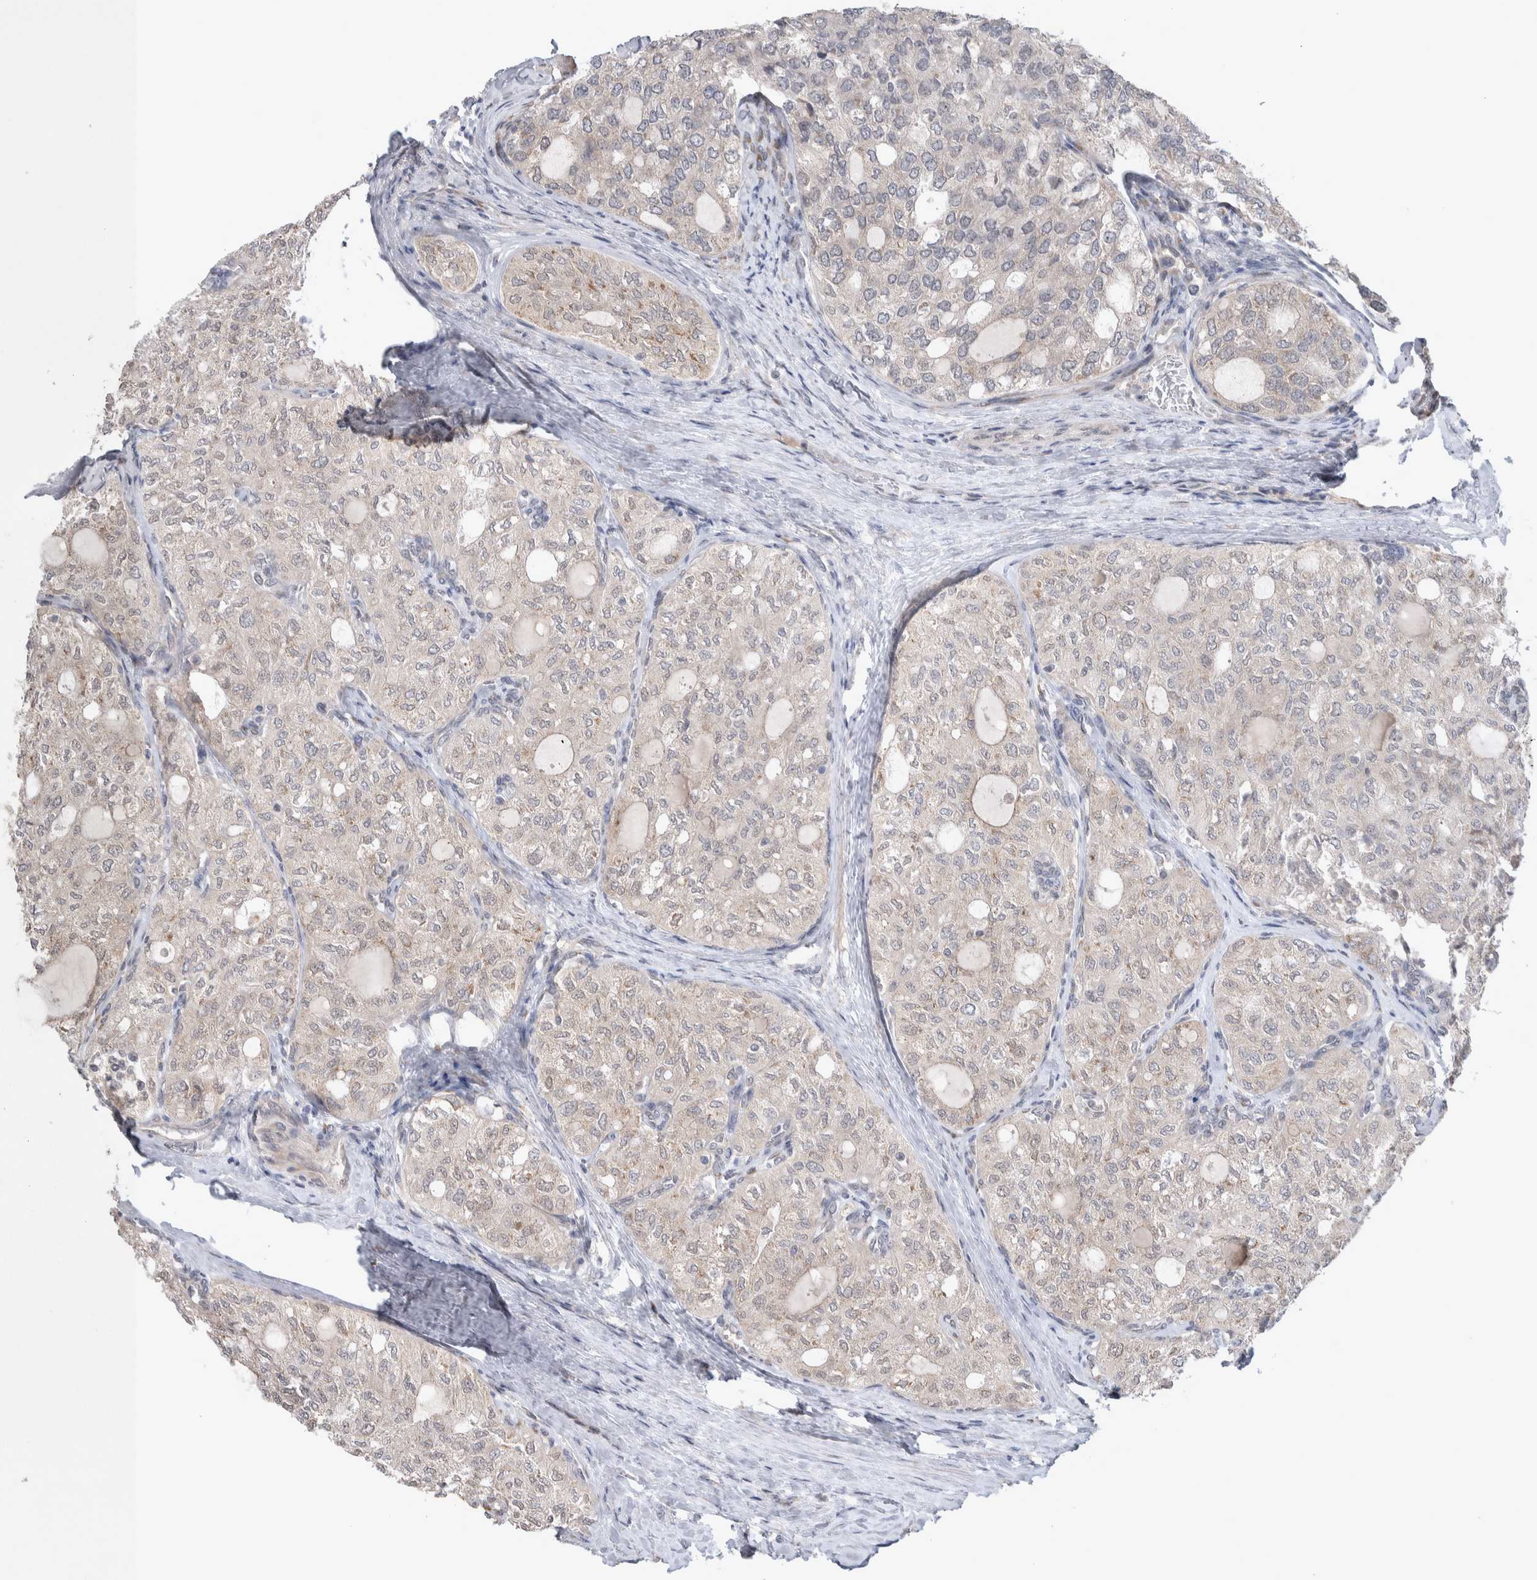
{"staining": {"intensity": "negative", "quantity": "none", "location": "none"}, "tissue": "thyroid cancer", "cell_type": "Tumor cells", "image_type": "cancer", "snomed": [{"axis": "morphology", "description": "Follicular adenoma carcinoma, NOS"}, {"axis": "topography", "description": "Thyroid gland"}], "caption": "Tumor cells are negative for protein expression in human thyroid follicular adenoma carcinoma. (Immunohistochemistry, brightfield microscopy, high magnification).", "gene": "CUL2", "patient": {"sex": "male", "age": 75}}